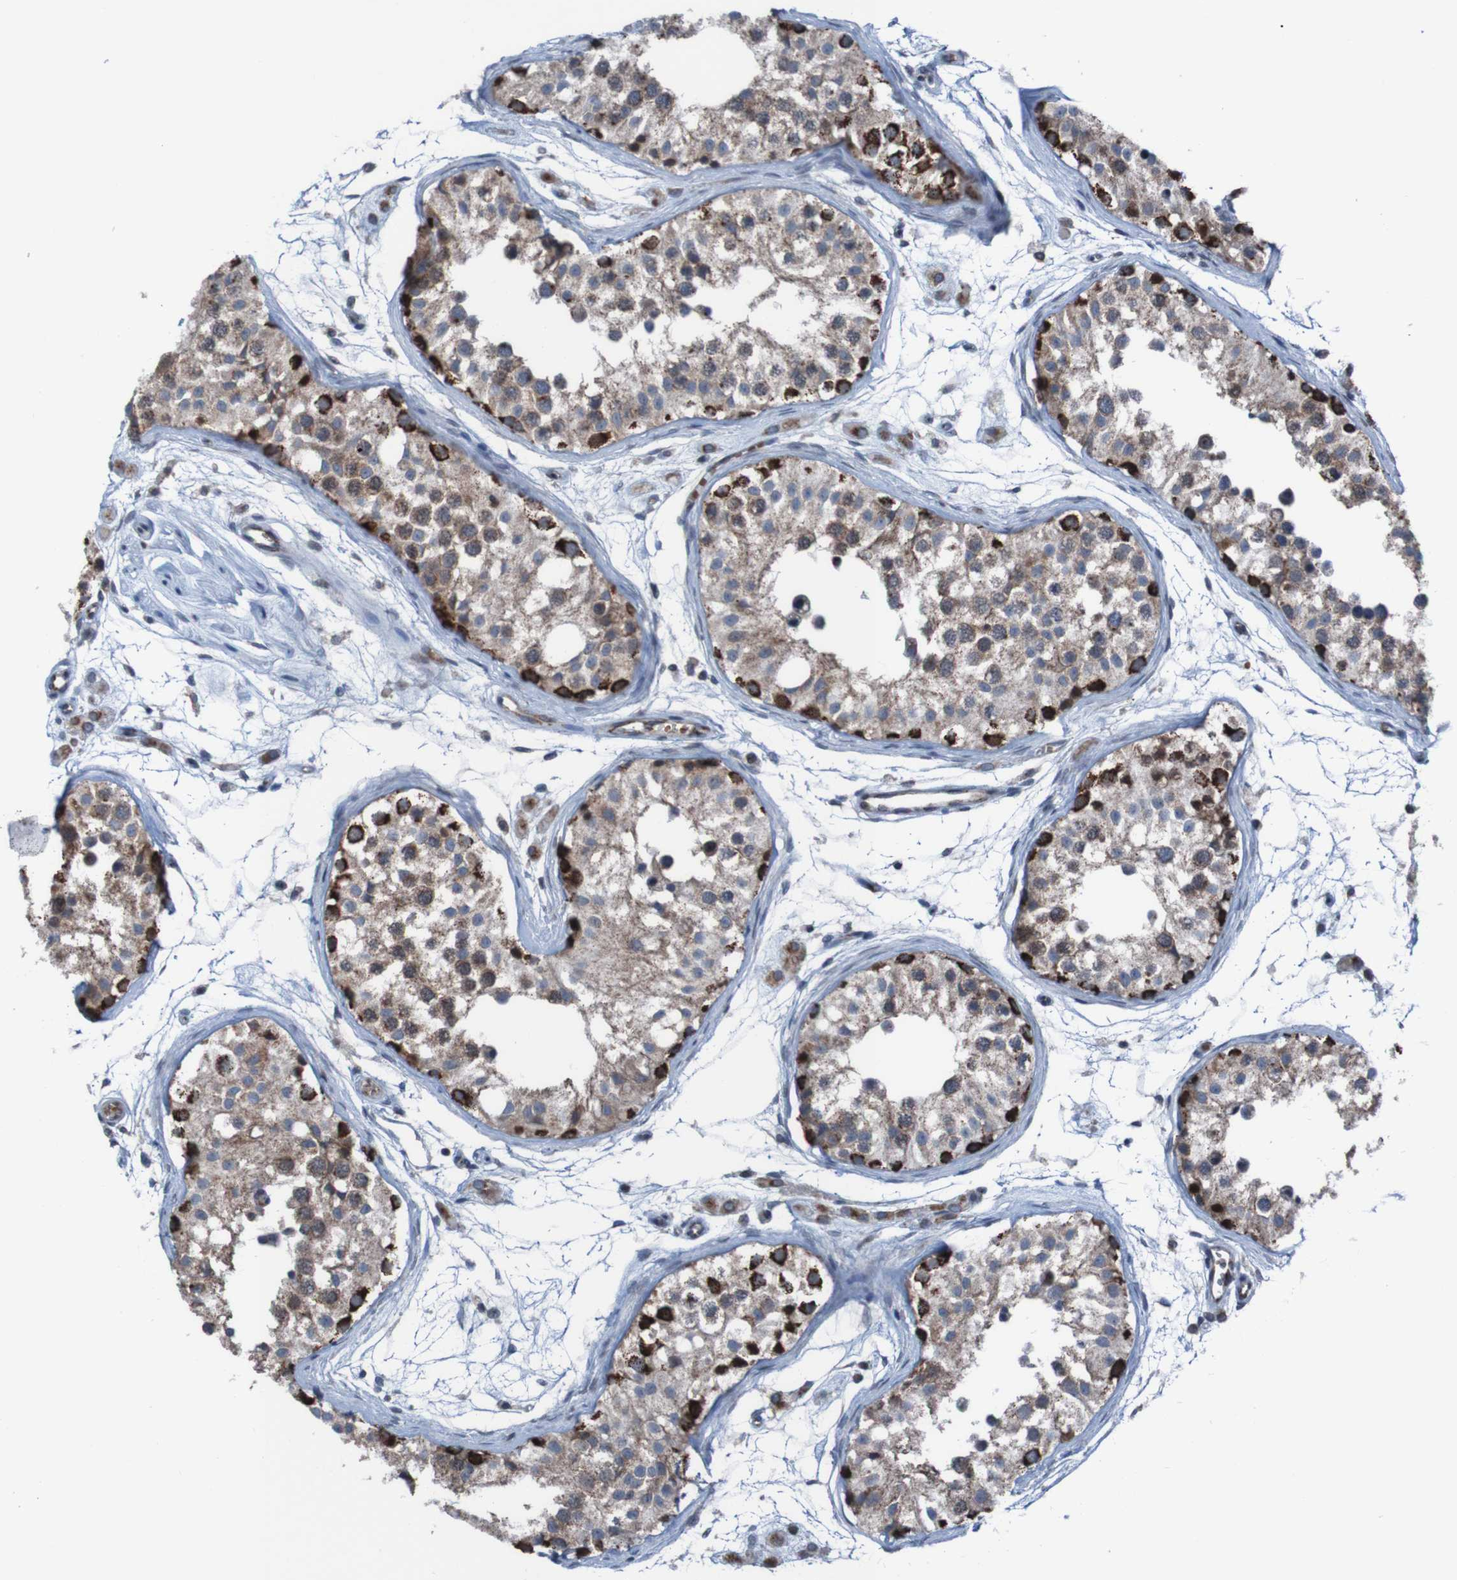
{"staining": {"intensity": "strong", "quantity": "25%-75%", "location": "cytoplasmic/membranous"}, "tissue": "testis", "cell_type": "Cells in seminiferous ducts", "image_type": "normal", "snomed": [{"axis": "morphology", "description": "Normal tissue, NOS"}, {"axis": "morphology", "description": "Adenocarcinoma, metastatic, NOS"}, {"axis": "topography", "description": "Testis"}], "caption": "This image reveals immunohistochemistry staining of unremarkable testis, with high strong cytoplasmic/membranous staining in approximately 25%-75% of cells in seminiferous ducts.", "gene": "UNG", "patient": {"sex": "male", "age": 26}}